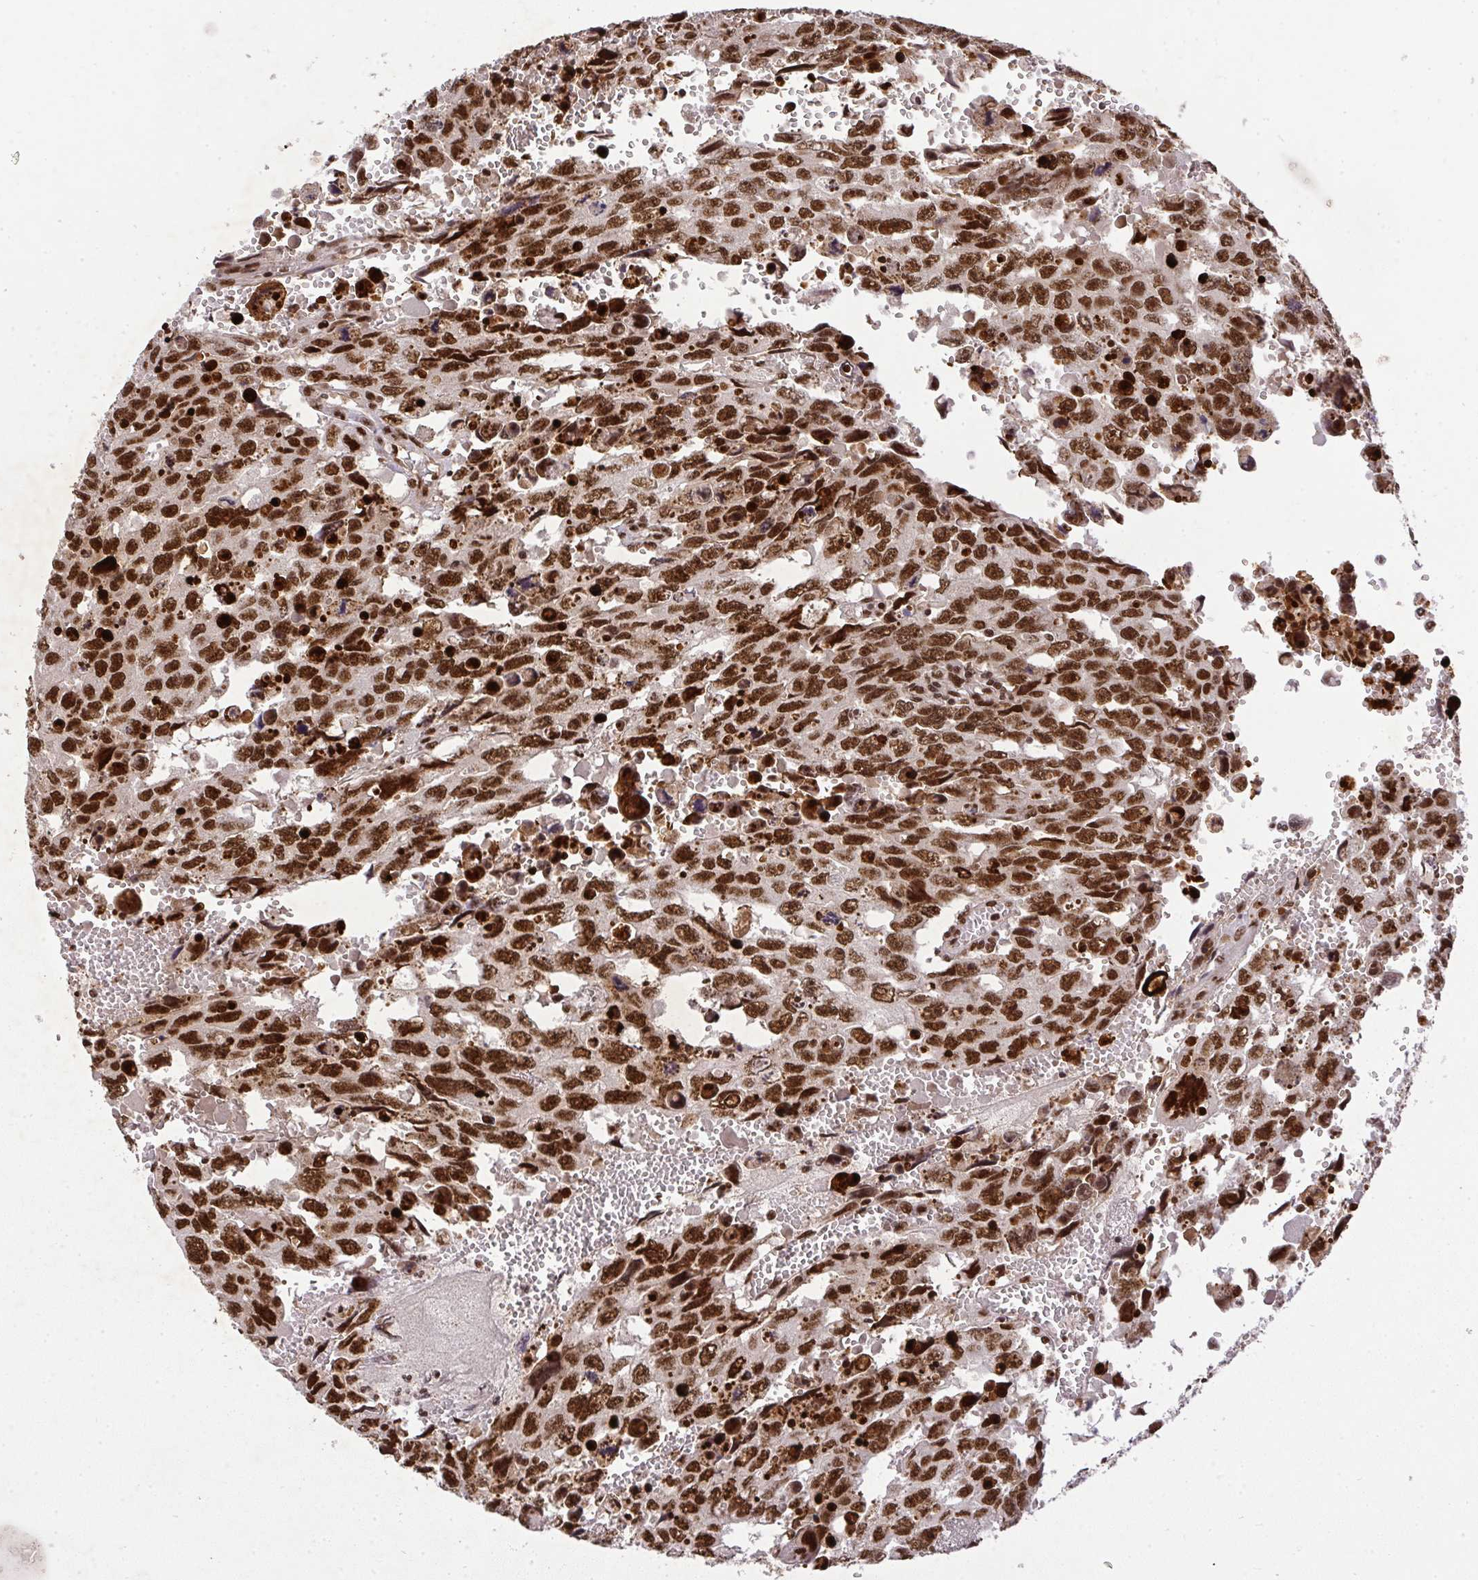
{"staining": {"intensity": "strong", "quantity": ">75%", "location": "nuclear"}, "tissue": "testis cancer", "cell_type": "Tumor cells", "image_type": "cancer", "snomed": [{"axis": "morphology", "description": "Seminoma, NOS"}, {"axis": "topography", "description": "Testis"}], "caption": "Testis cancer stained with DAB (3,3'-diaminobenzidine) immunohistochemistry shows high levels of strong nuclear expression in approximately >75% of tumor cells.", "gene": "U2AF1", "patient": {"sex": "male", "age": 26}}